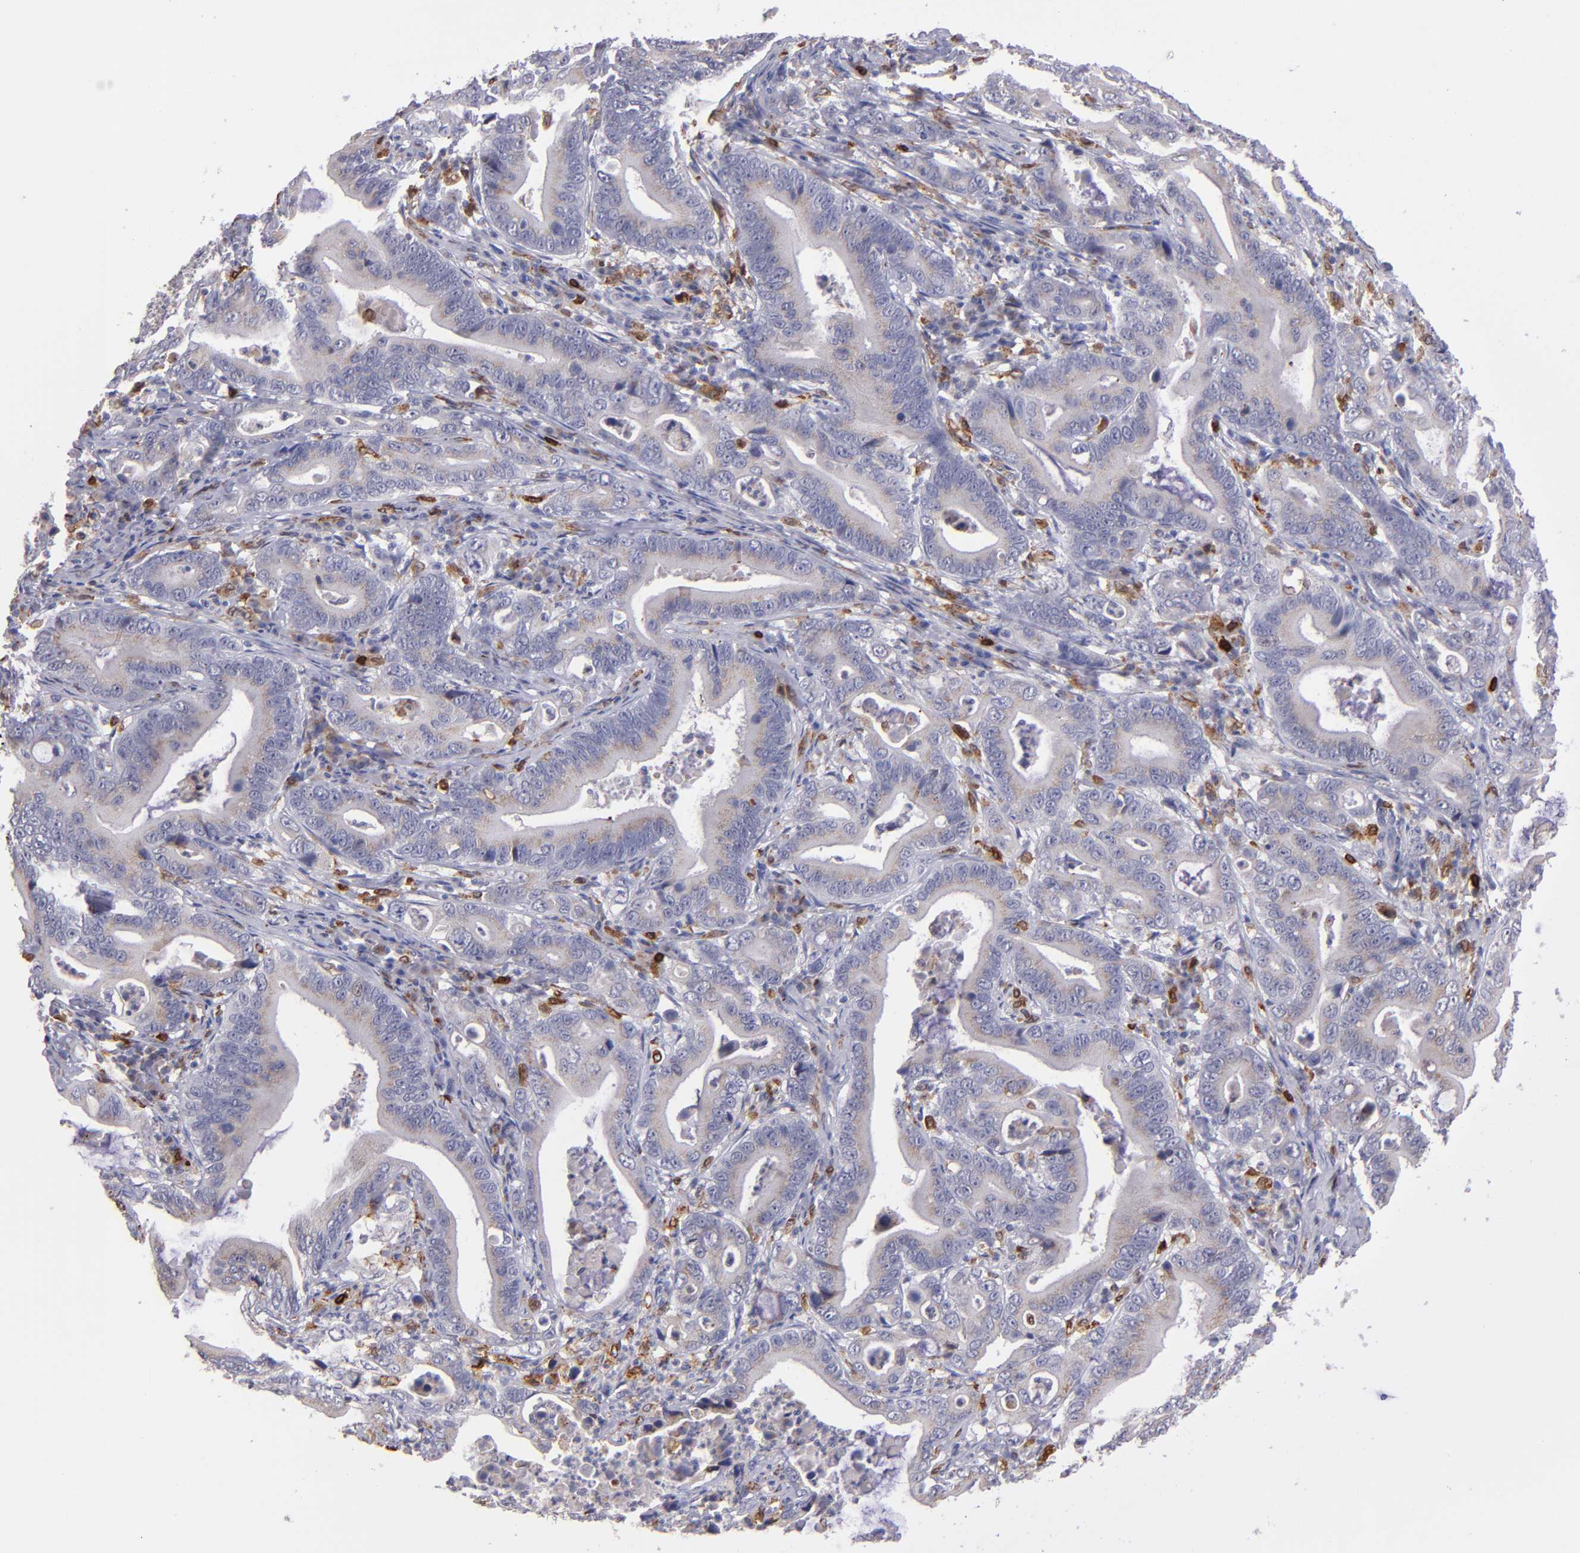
{"staining": {"intensity": "negative", "quantity": "none", "location": "none"}, "tissue": "stomach cancer", "cell_type": "Tumor cells", "image_type": "cancer", "snomed": [{"axis": "morphology", "description": "Adenocarcinoma, NOS"}, {"axis": "topography", "description": "Stomach, upper"}], "caption": "The IHC photomicrograph has no significant positivity in tumor cells of stomach cancer tissue.", "gene": "PTGS1", "patient": {"sex": "male", "age": 63}}